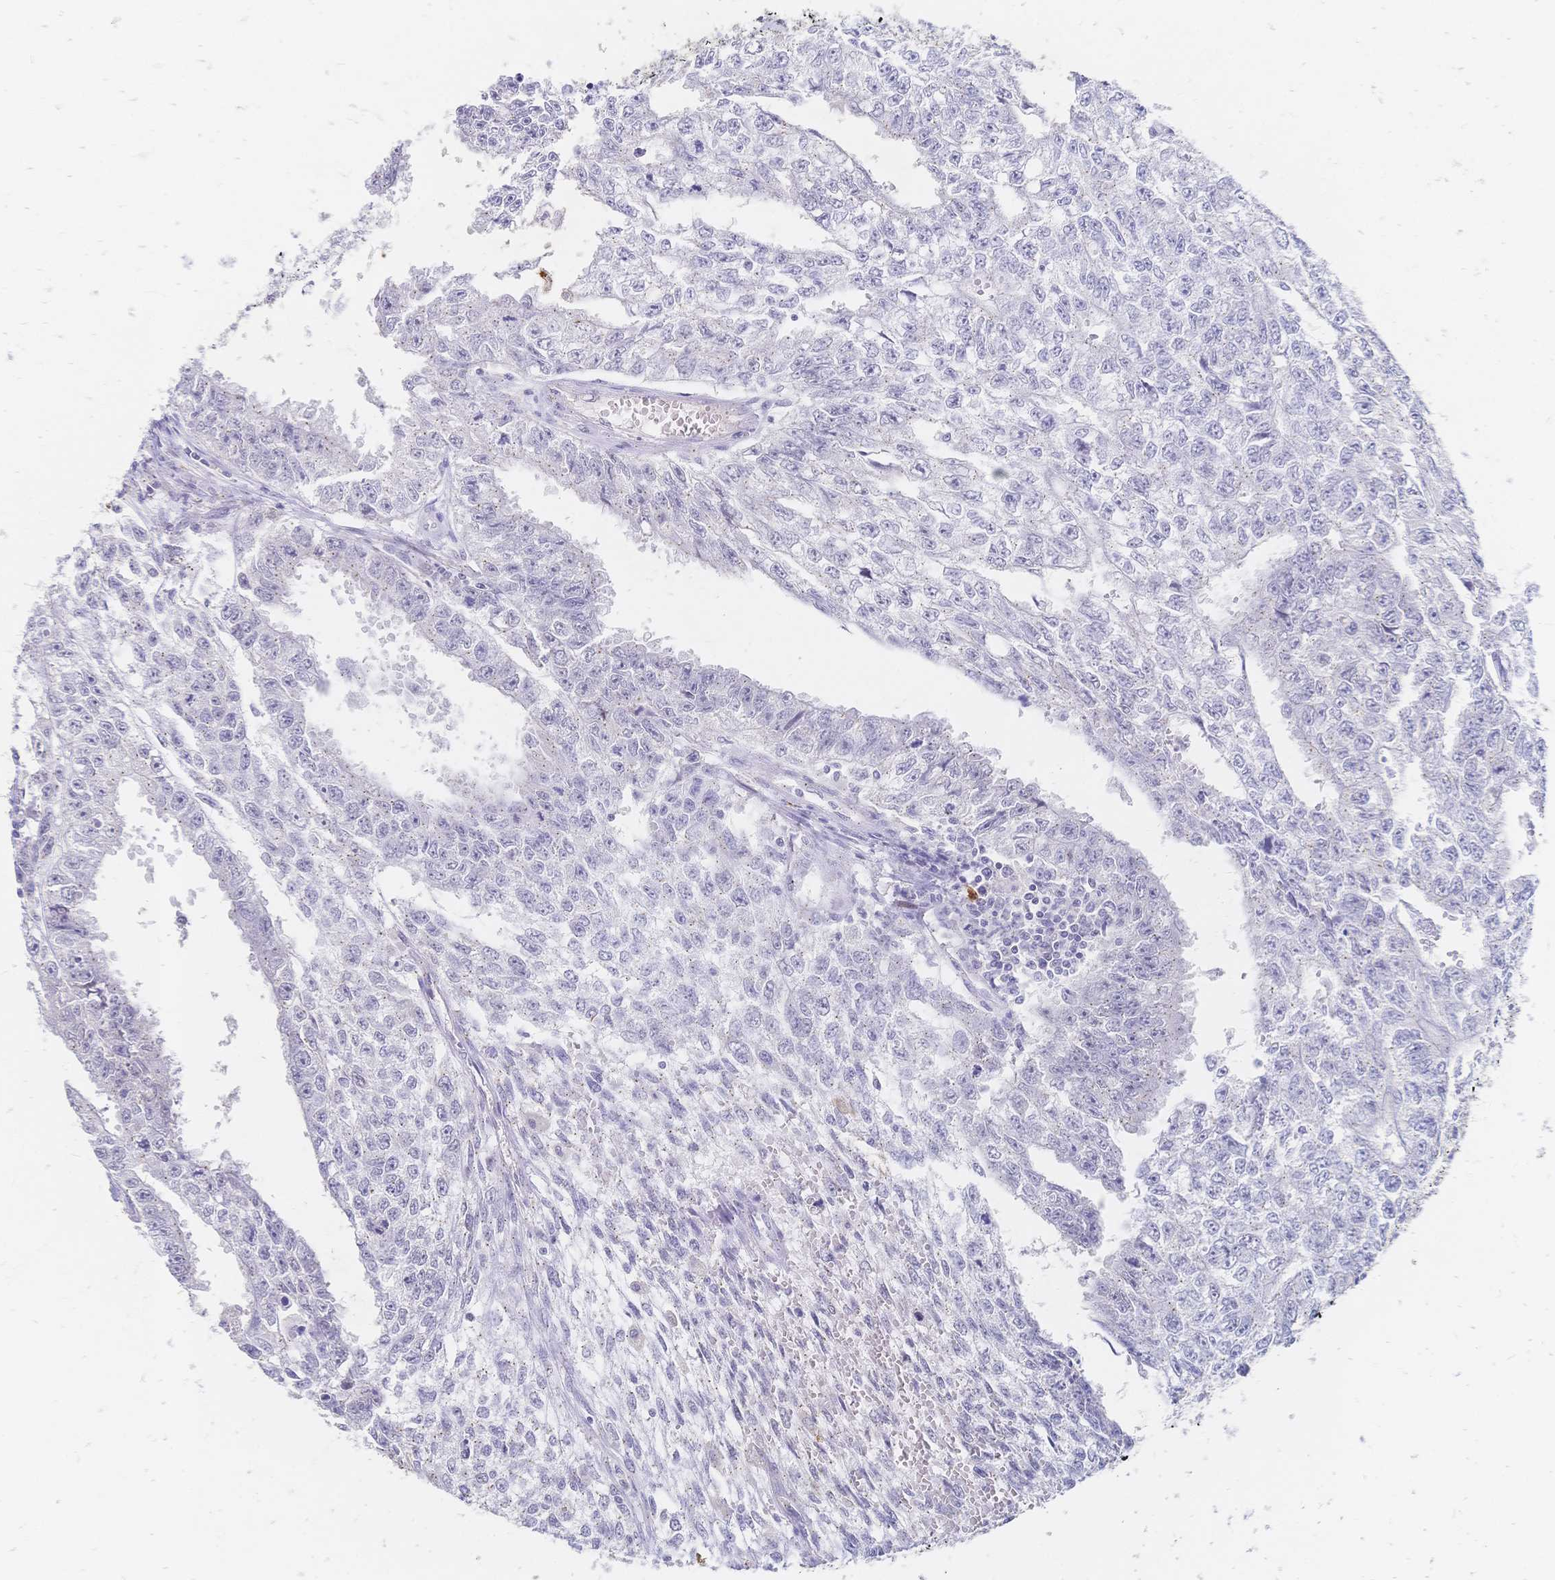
{"staining": {"intensity": "negative", "quantity": "none", "location": "none"}, "tissue": "testis cancer", "cell_type": "Tumor cells", "image_type": "cancer", "snomed": [{"axis": "morphology", "description": "Carcinoma, Embryonal, NOS"}, {"axis": "morphology", "description": "Teratoma, malignant, NOS"}, {"axis": "topography", "description": "Testis"}], "caption": "This is an IHC histopathology image of human testis malignant teratoma. There is no positivity in tumor cells.", "gene": "PSORS1C2", "patient": {"sex": "male", "age": 24}}